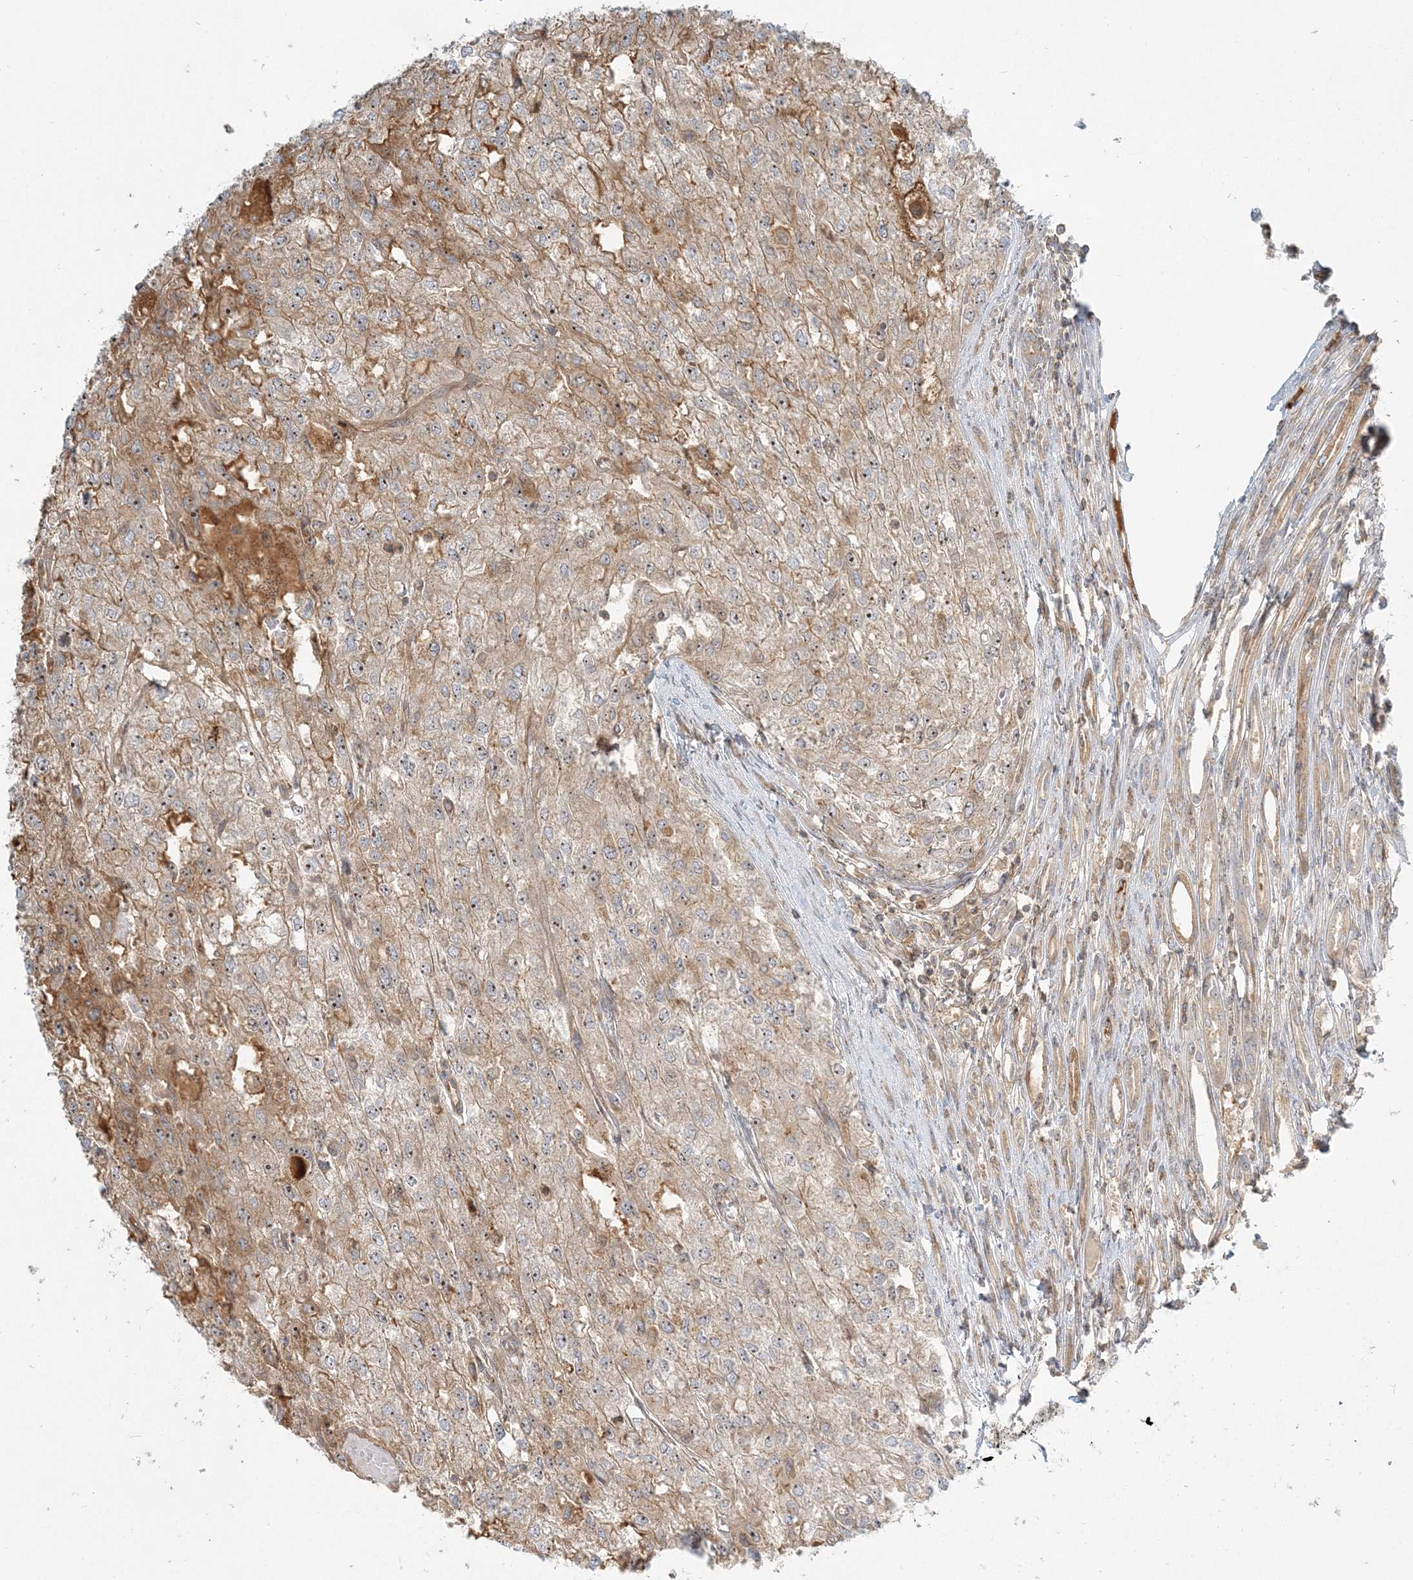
{"staining": {"intensity": "moderate", "quantity": "25%-75%", "location": "cytoplasmic/membranous,nuclear"}, "tissue": "renal cancer", "cell_type": "Tumor cells", "image_type": "cancer", "snomed": [{"axis": "morphology", "description": "Adenocarcinoma, NOS"}, {"axis": "topography", "description": "Kidney"}], "caption": "A medium amount of moderate cytoplasmic/membranous and nuclear expression is present in about 25%-75% of tumor cells in adenocarcinoma (renal) tissue.", "gene": "AP1AR", "patient": {"sex": "female", "age": 54}}